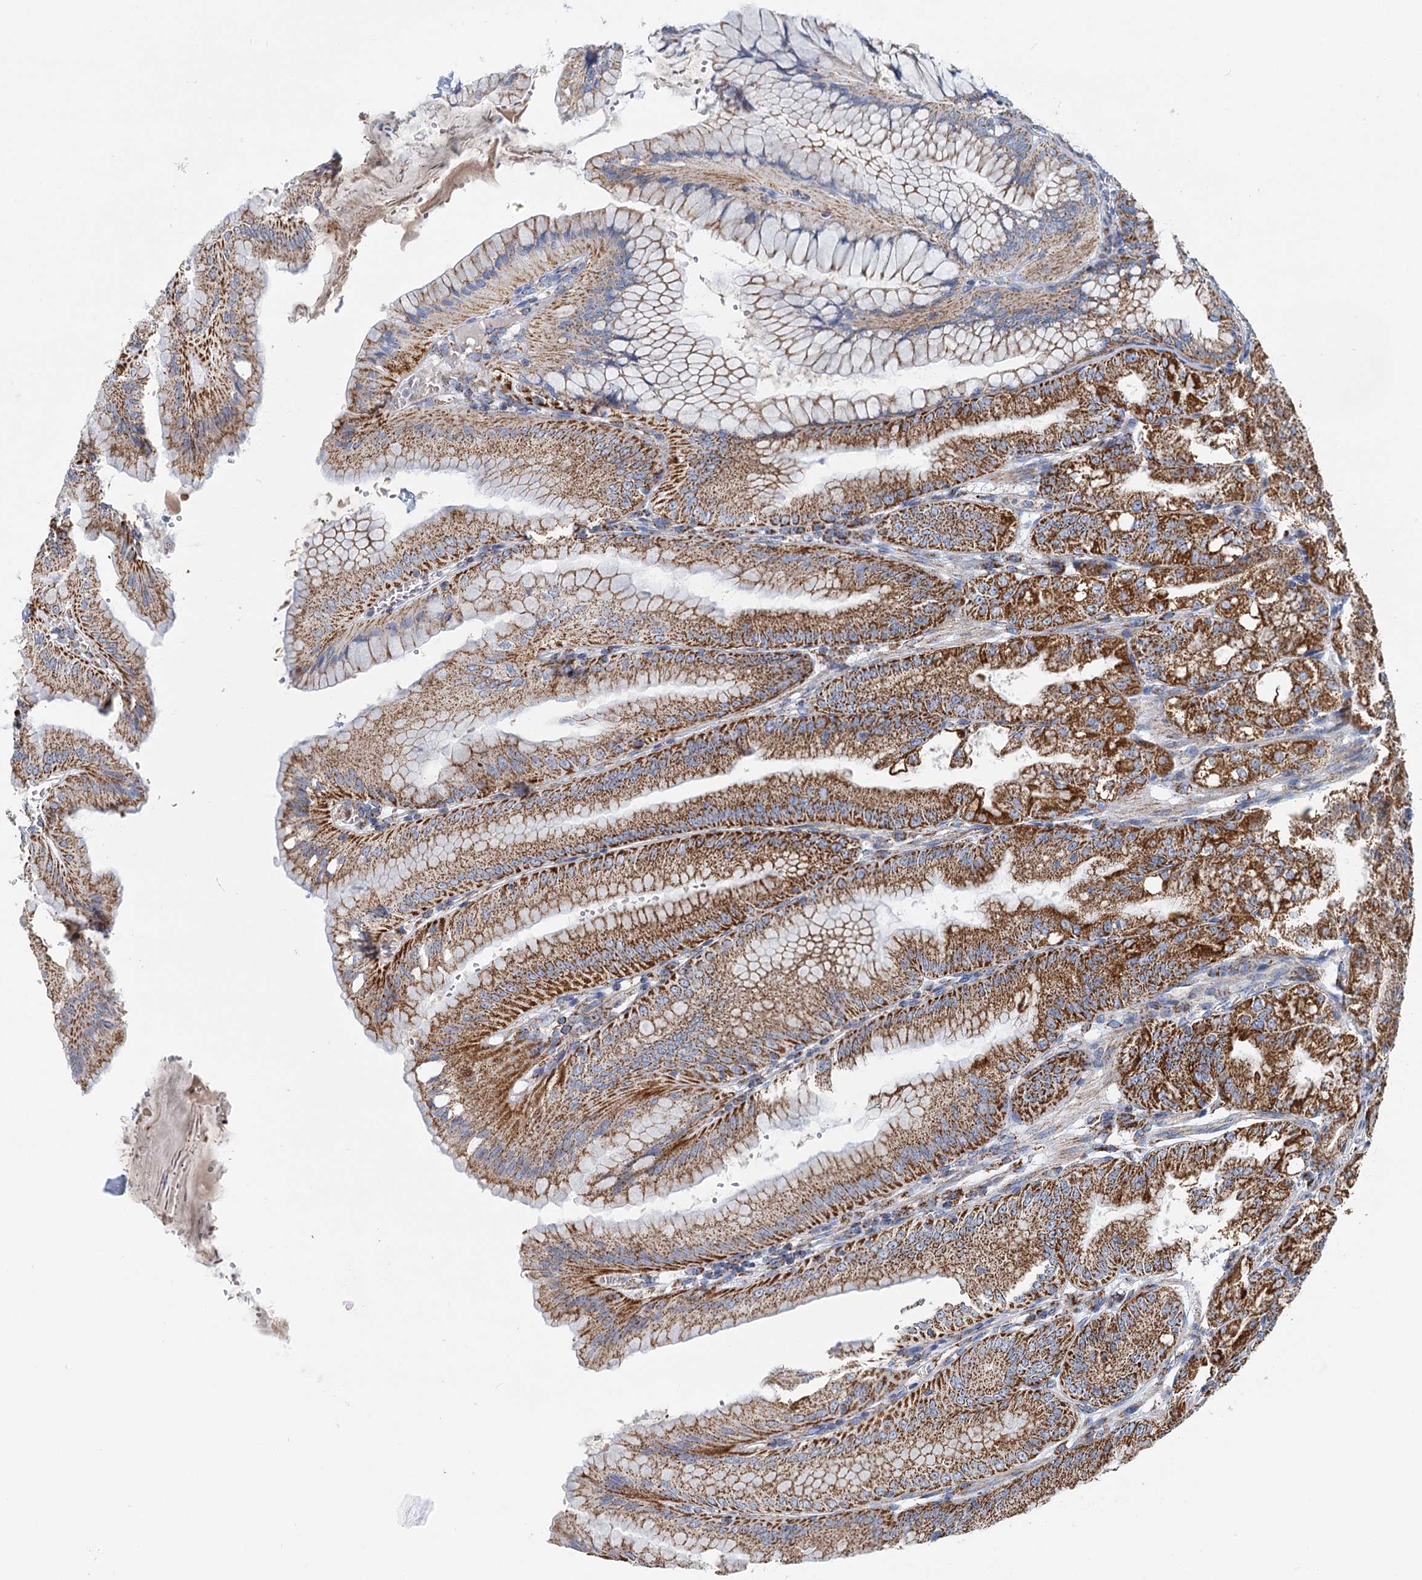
{"staining": {"intensity": "moderate", "quantity": ">75%", "location": "cytoplasmic/membranous"}, "tissue": "stomach", "cell_type": "Glandular cells", "image_type": "normal", "snomed": [{"axis": "morphology", "description": "Normal tissue, NOS"}, {"axis": "topography", "description": "Stomach, lower"}], "caption": "DAB (3,3'-diaminobenzidine) immunohistochemical staining of normal human stomach demonstrates moderate cytoplasmic/membranous protein positivity in approximately >75% of glandular cells.", "gene": "CCP110", "patient": {"sex": "male", "age": 71}}